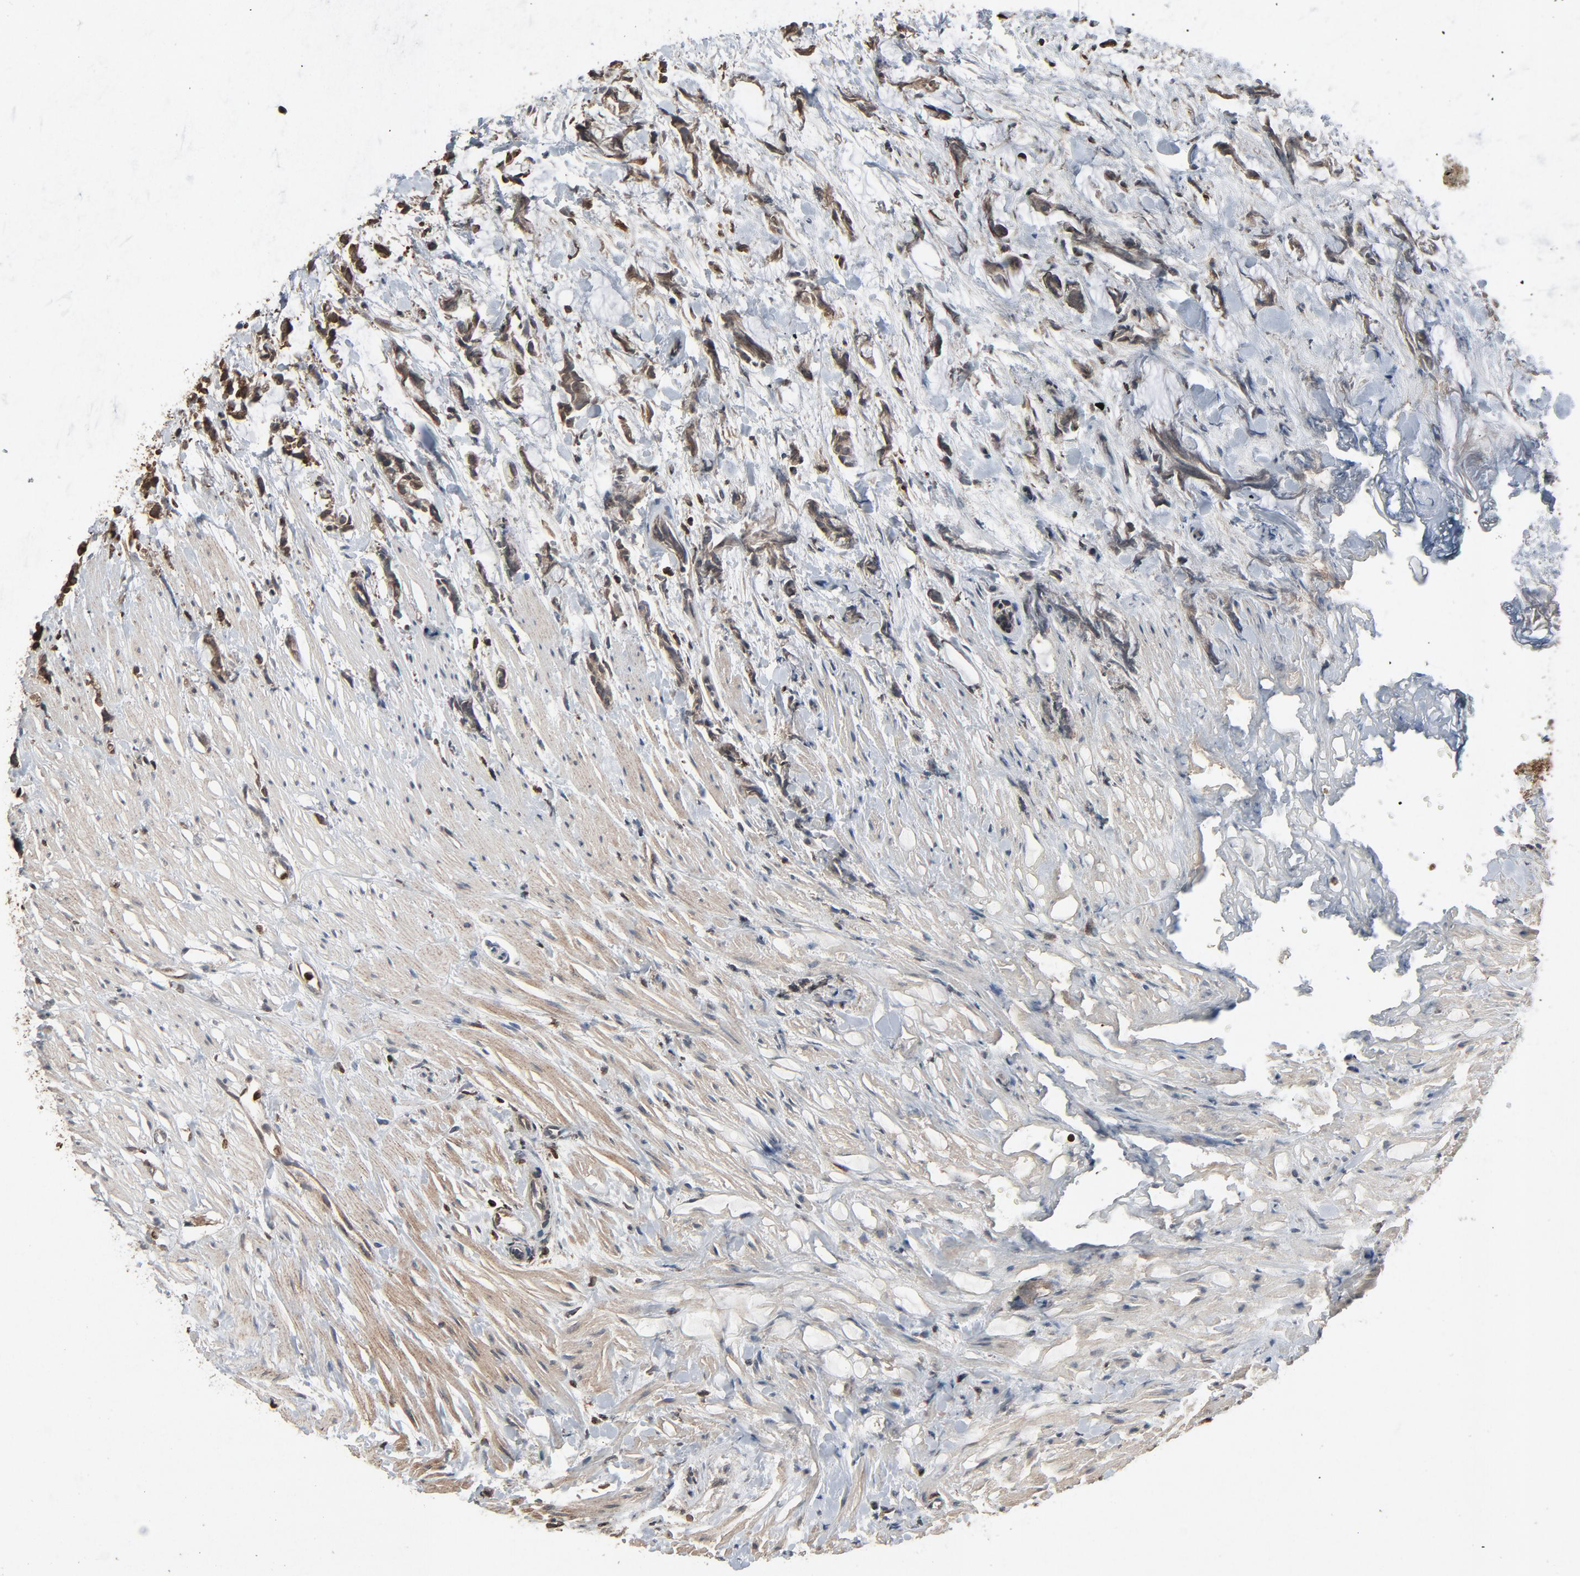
{"staining": {"intensity": "weak", "quantity": ">75%", "location": "cytoplasmic/membranous,nuclear"}, "tissue": "colorectal cancer", "cell_type": "Tumor cells", "image_type": "cancer", "snomed": [{"axis": "morphology", "description": "Adenocarcinoma, NOS"}, {"axis": "topography", "description": "Colon"}], "caption": "Immunohistochemical staining of colorectal adenocarcinoma displays low levels of weak cytoplasmic/membranous and nuclear protein expression in about >75% of tumor cells. (DAB (3,3'-diaminobenzidine) = brown stain, brightfield microscopy at high magnification).", "gene": "UBE2D1", "patient": {"sex": "male", "age": 14}}